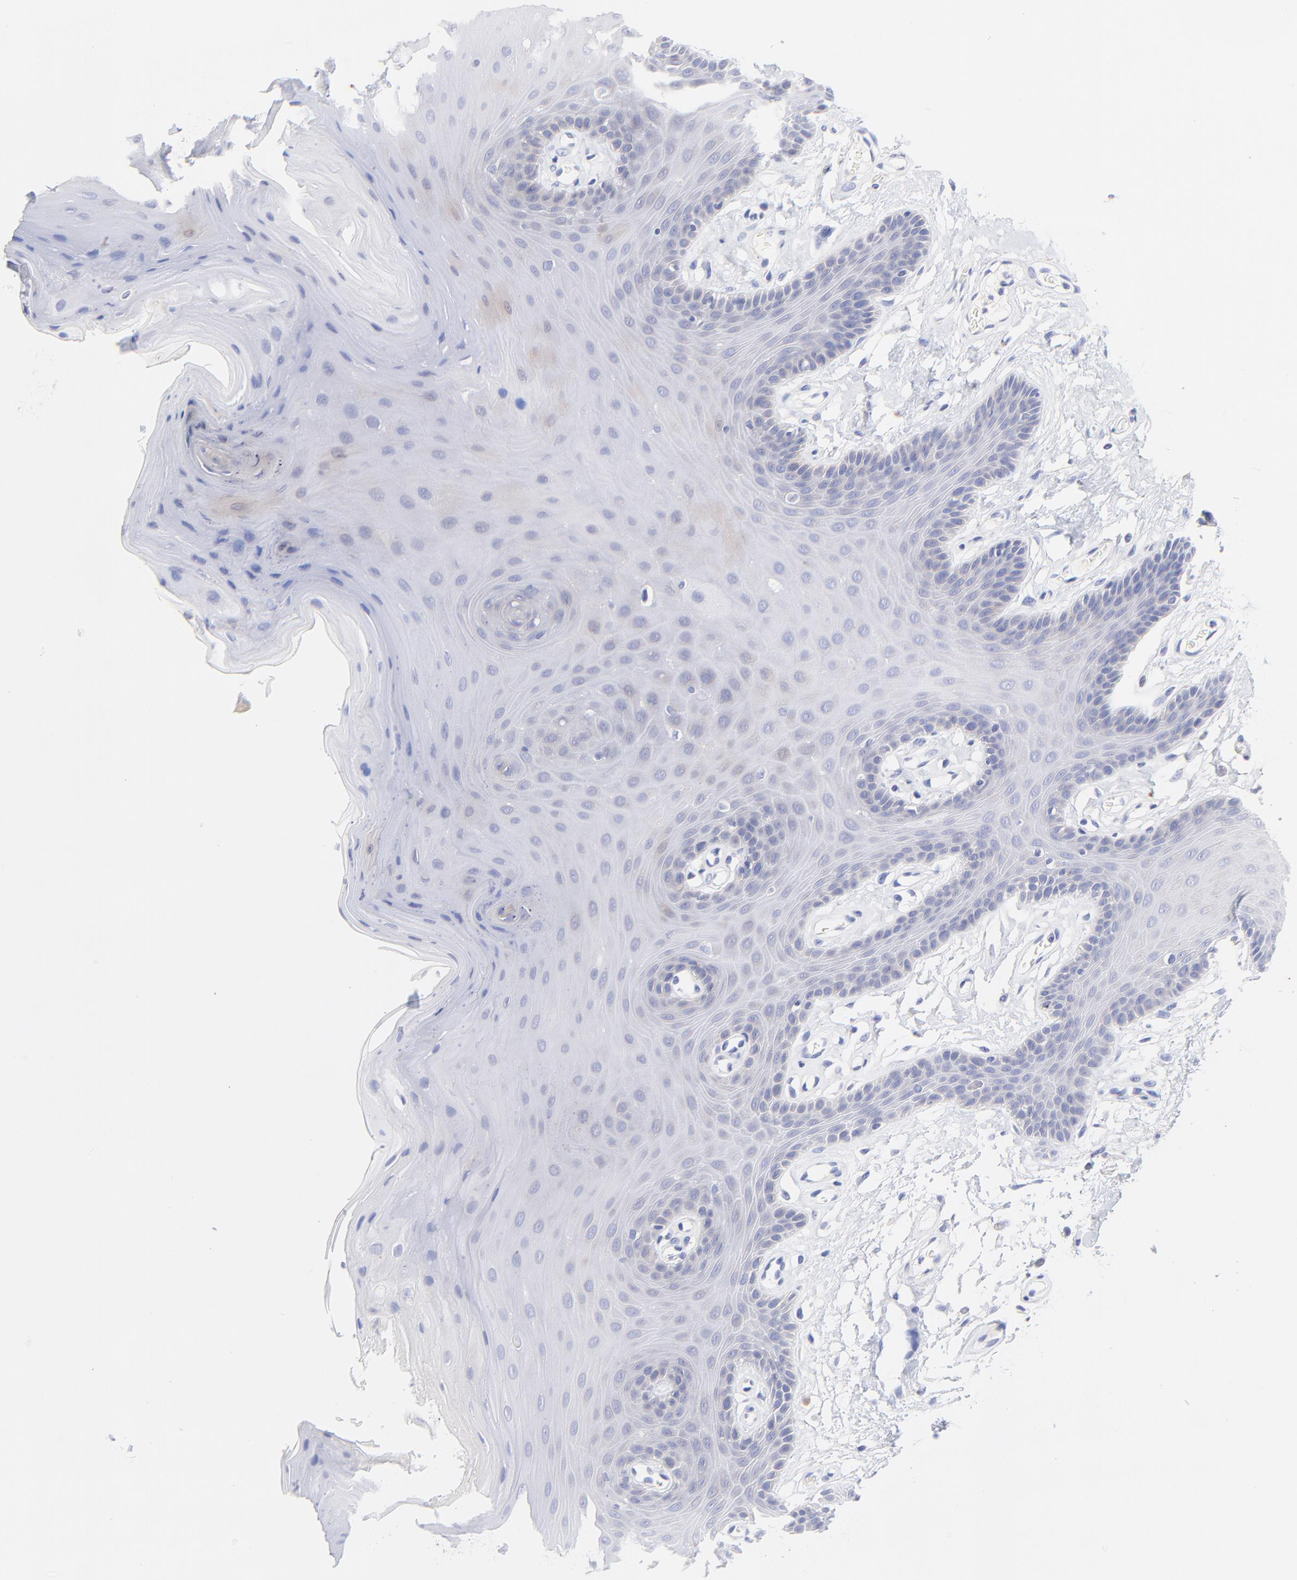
{"staining": {"intensity": "negative", "quantity": "none", "location": "none"}, "tissue": "oral mucosa", "cell_type": "Squamous epithelial cells", "image_type": "normal", "snomed": [{"axis": "morphology", "description": "Normal tissue, NOS"}, {"axis": "morphology", "description": "Squamous cell carcinoma, NOS"}, {"axis": "topography", "description": "Skeletal muscle"}, {"axis": "topography", "description": "Oral tissue"}, {"axis": "topography", "description": "Head-Neck"}], "caption": "This is a image of immunohistochemistry staining of unremarkable oral mucosa, which shows no staining in squamous epithelial cells.", "gene": "EBP", "patient": {"sex": "male", "age": 71}}